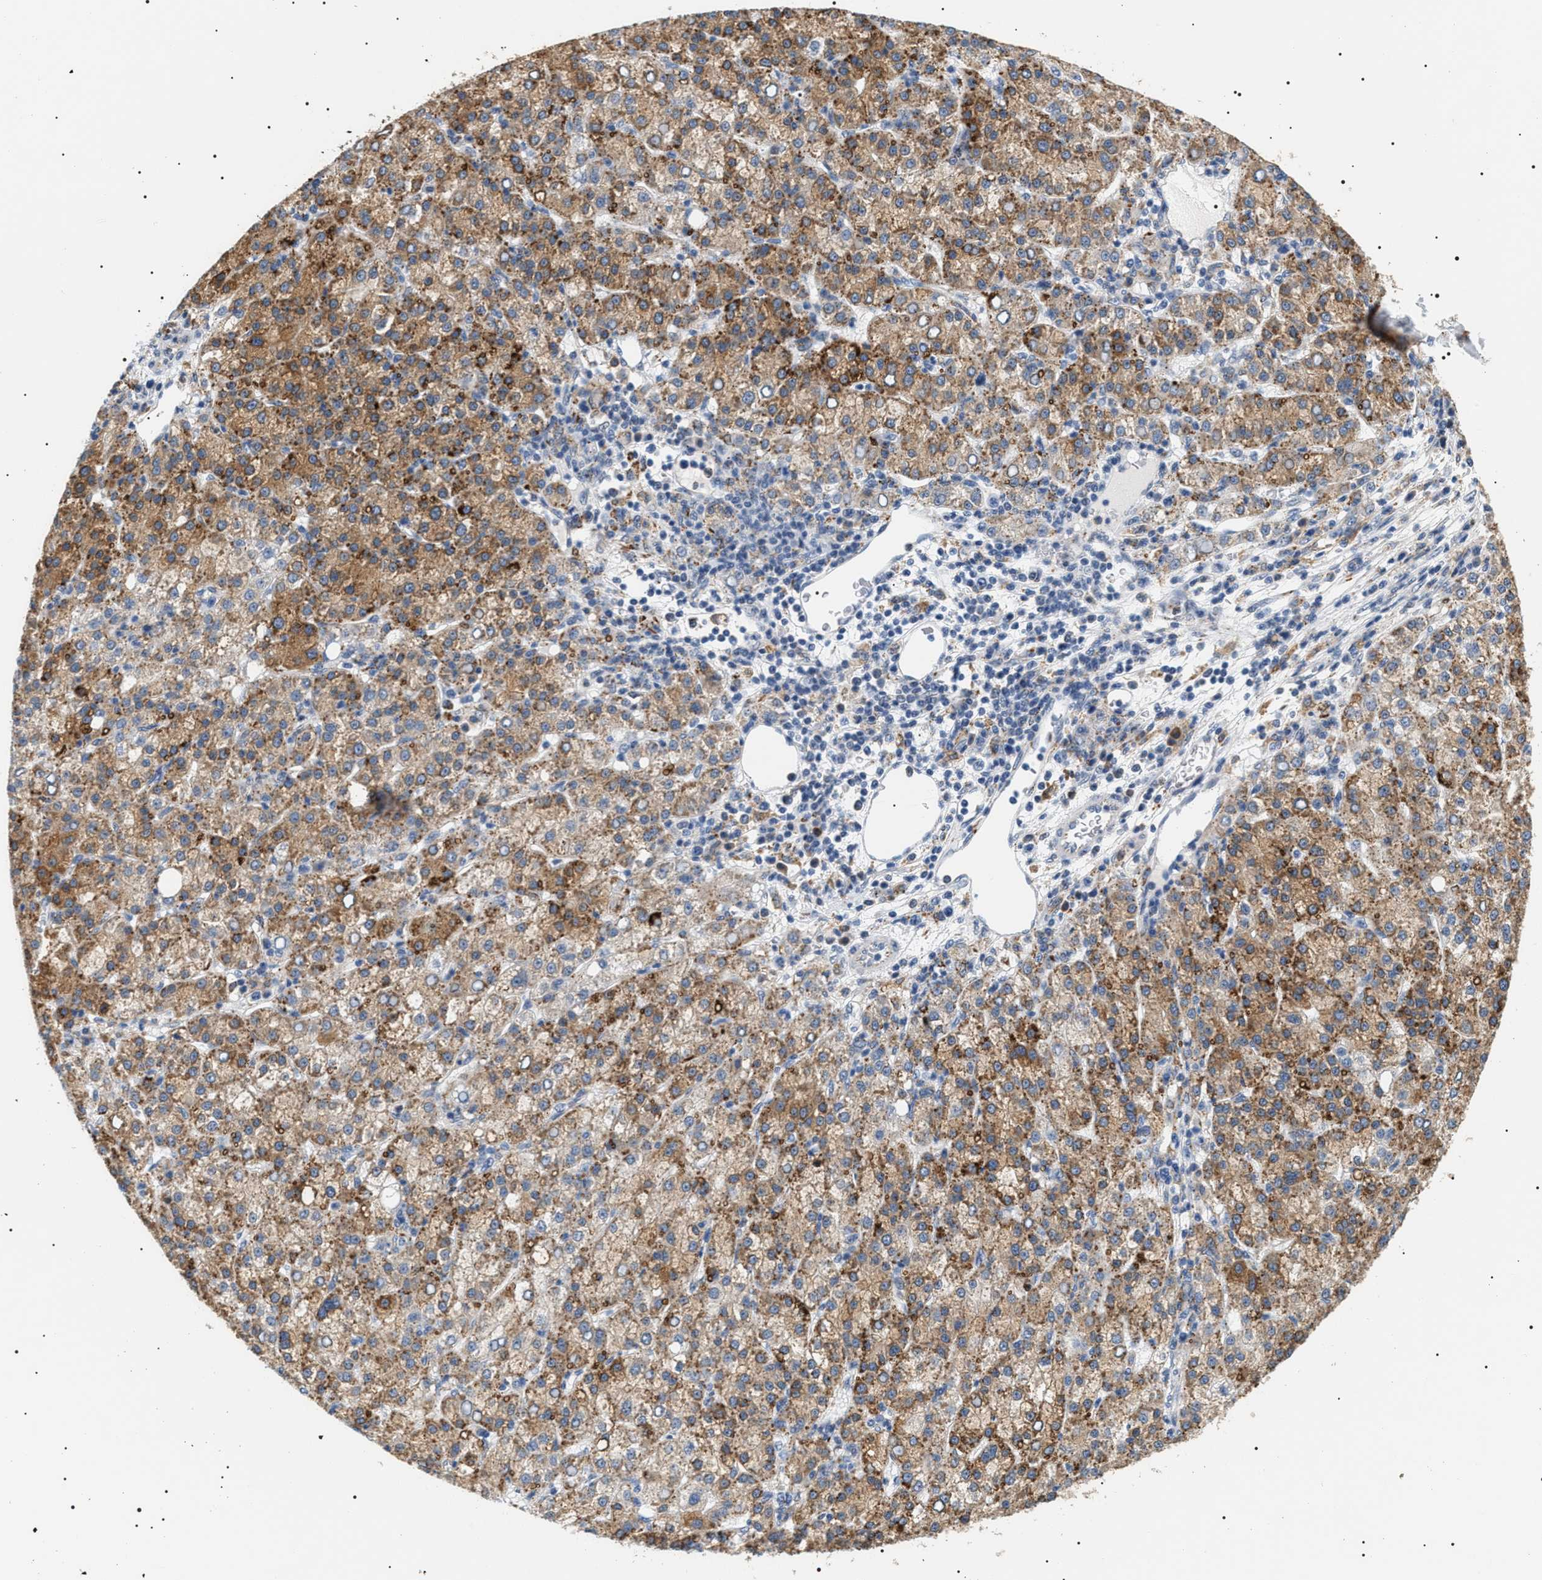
{"staining": {"intensity": "moderate", "quantity": ">75%", "location": "cytoplasmic/membranous"}, "tissue": "liver cancer", "cell_type": "Tumor cells", "image_type": "cancer", "snomed": [{"axis": "morphology", "description": "Carcinoma, Hepatocellular, NOS"}, {"axis": "topography", "description": "Liver"}], "caption": "About >75% of tumor cells in liver hepatocellular carcinoma display moderate cytoplasmic/membranous protein expression as visualized by brown immunohistochemical staining.", "gene": "HSD17B11", "patient": {"sex": "female", "age": 58}}